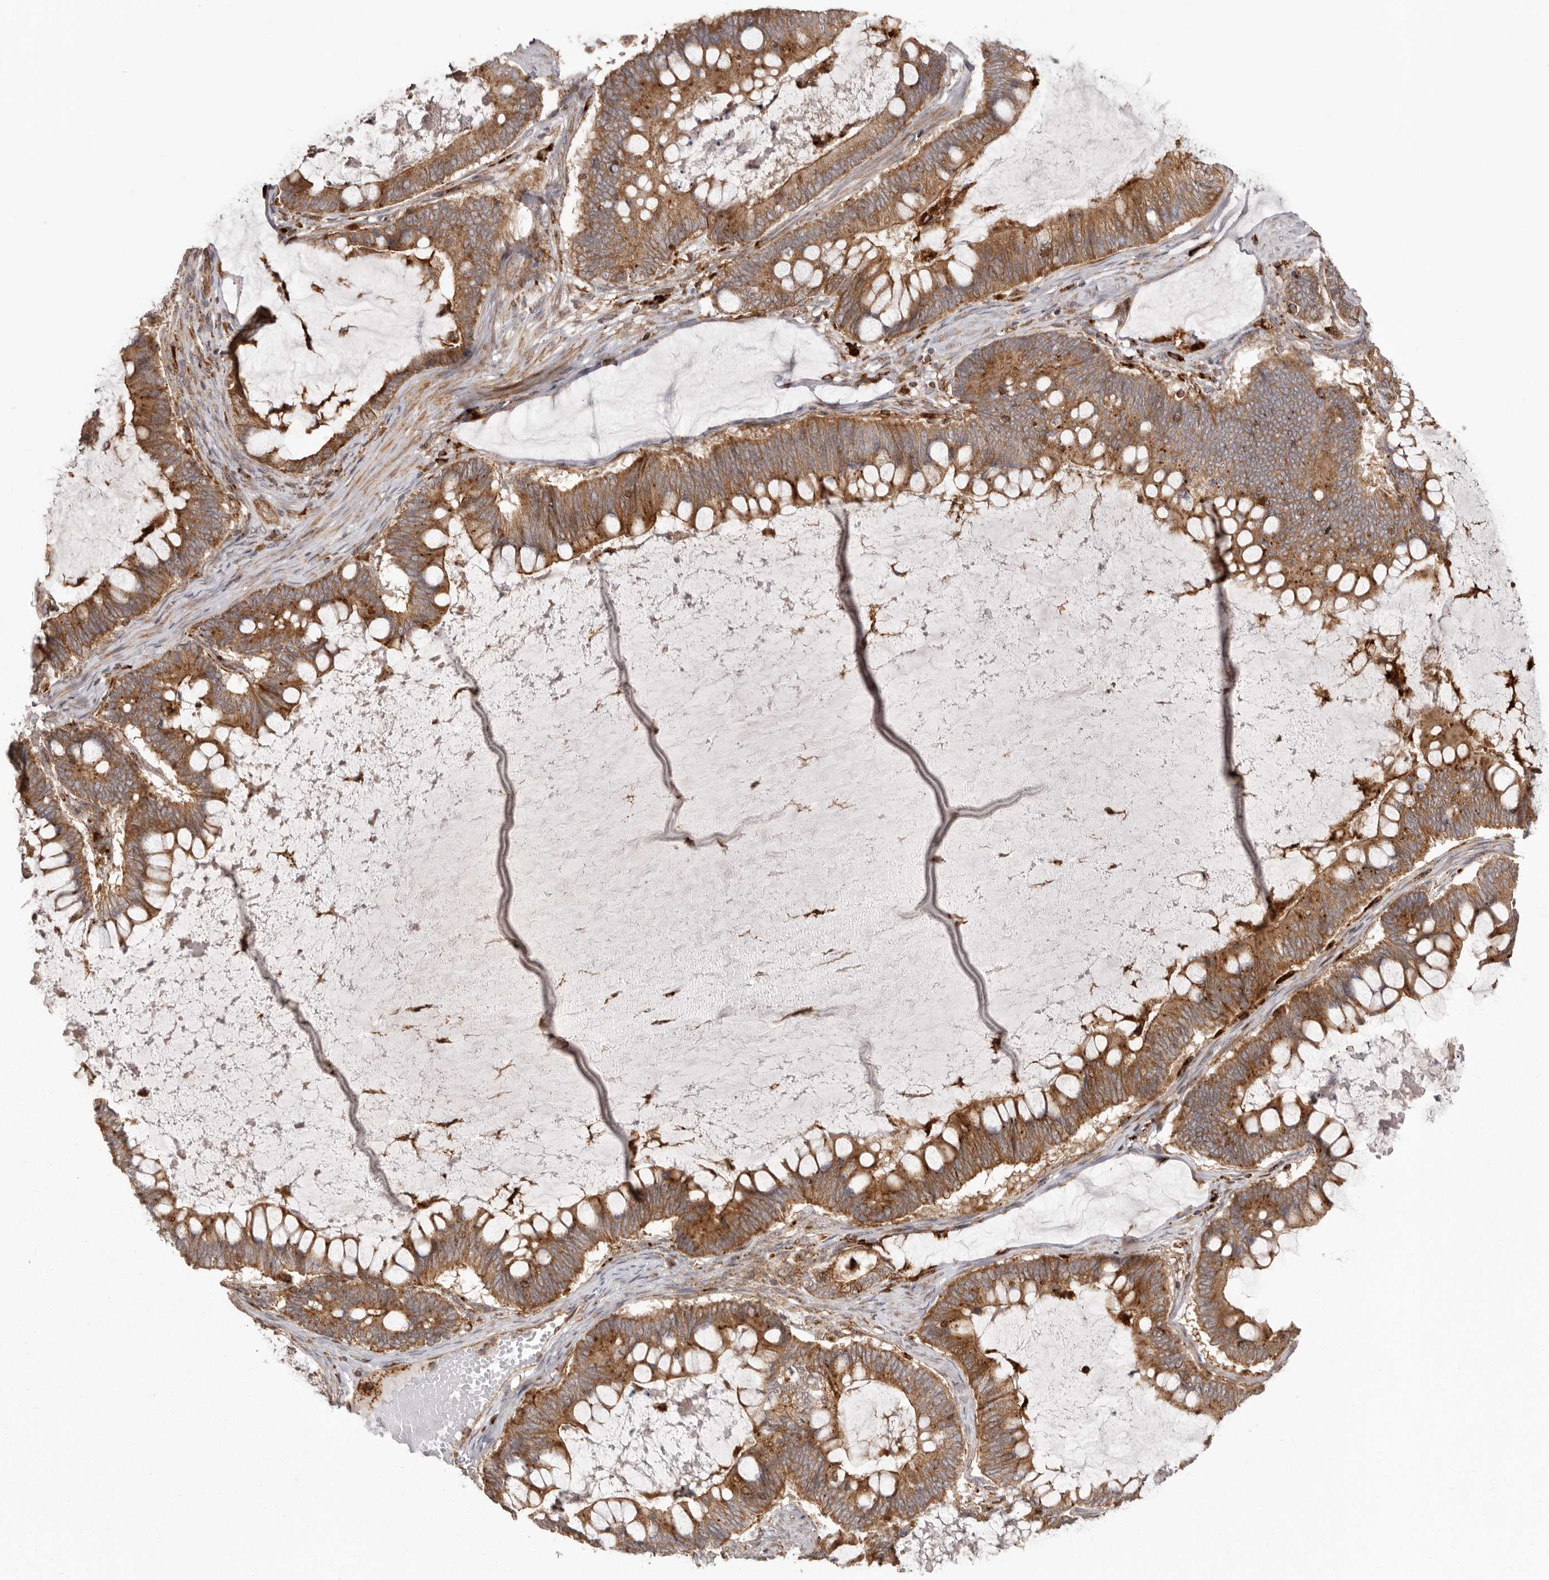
{"staining": {"intensity": "moderate", "quantity": ">75%", "location": "cytoplasmic/membranous"}, "tissue": "ovarian cancer", "cell_type": "Tumor cells", "image_type": "cancer", "snomed": [{"axis": "morphology", "description": "Cystadenocarcinoma, mucinous, NOS"}, {"axis": "topography", "description": "Ovary"}], "caption": "Human mucinous cystadenocarcinoma (ovarian) stained with a brown dye shows moderate cytoplasmic/membranous positive positivity in about >75% of tumor cells.", "gene": "NUP43", "patient": {"sex": "female", "age": 61}}